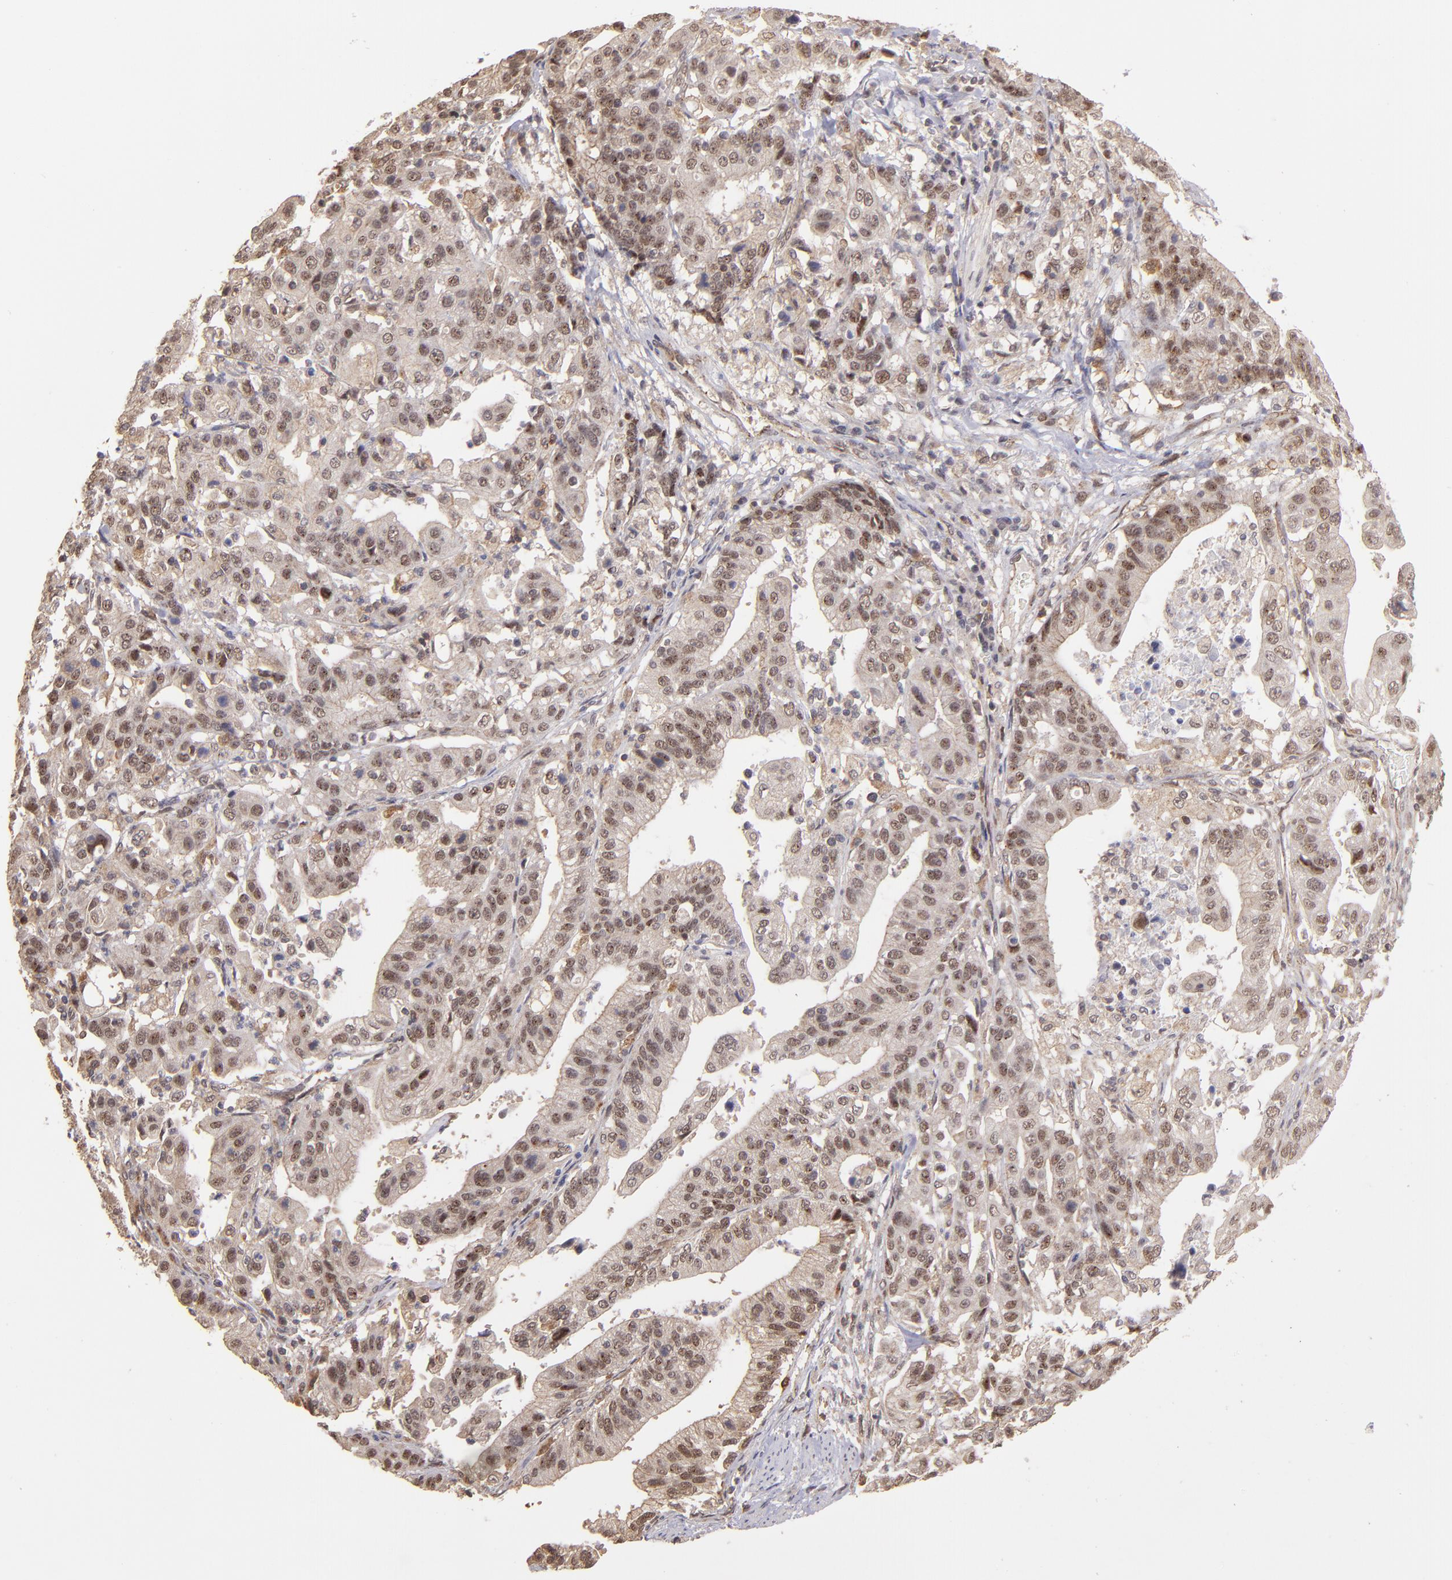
{"staining": {"intensity": "moderate", "quantity": "25%-75%", "location": "cytoplasmic/membranous,nuclear"}, "tissue": "stomach cancer", "cell_type": "Tumor cells", "image_type": "cancer", "snomed": [{"axis": "morphology", "description": "Adenocarcinoma, NOS"}, {"axis": "topography", "description": "Stomach, upper"}], "caption": "An IHC histopathology image of neoplastic tissue is shown. Protein staining in brown highlights moderate cytoplasmic/membranous and nuclear positivity in stomach adenocarcinoma within tumor cells.", "gene": "SIPA1L1", "patient": {"sex": "female", "age": 50}}